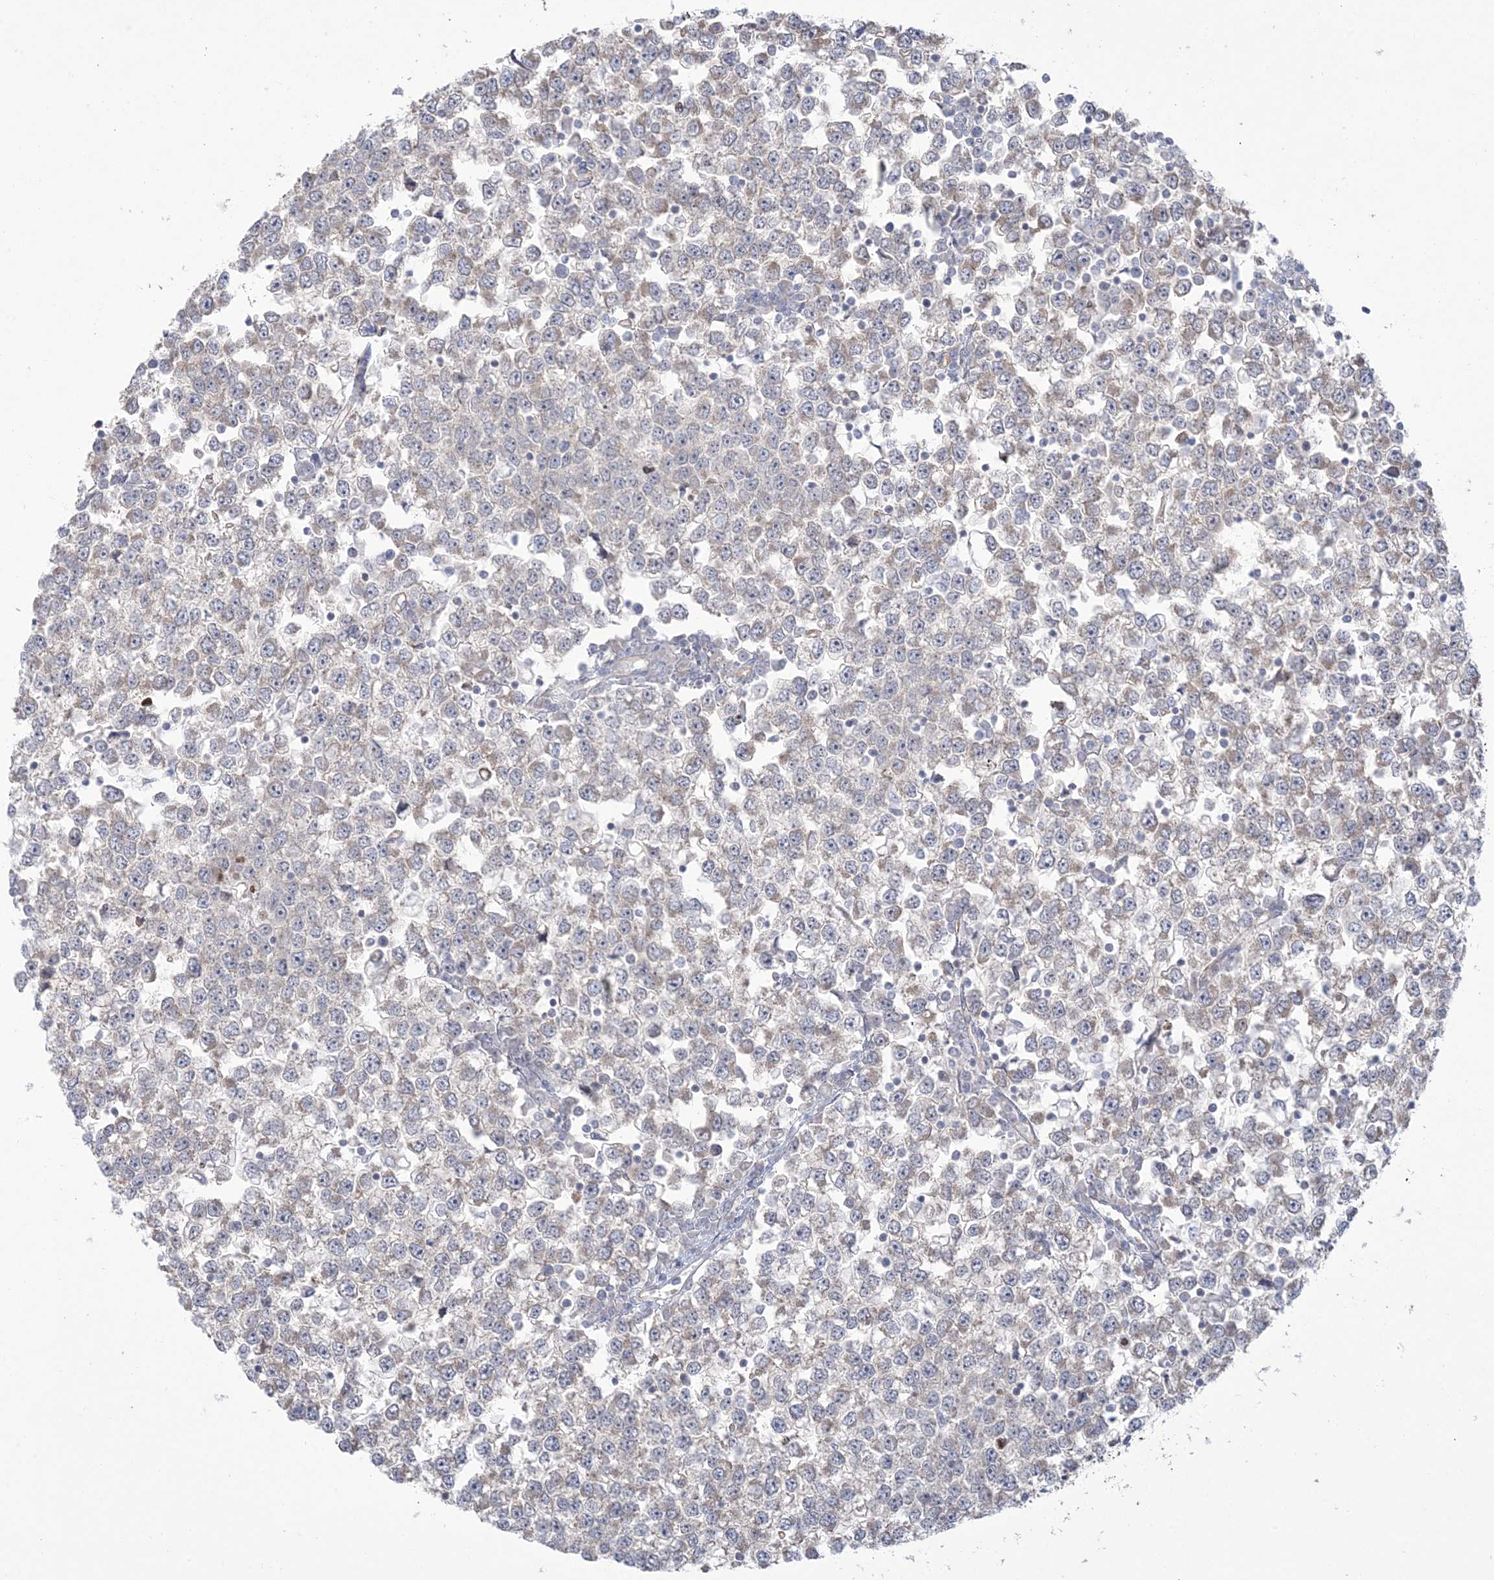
{"staining": {"intensity": "weak", "quantity": "25%-75%", "location": "cytoplasmic/membranous"}, "tissue": "testis cancer", "cell_type": "Tumor cells", "image_type": "cancer", "snomed": [{"axis": "morphology", "description": "Seminoma, NOS"}, {"axis": "topography", "description": "Testis"}], "caption": "Testis seminoma stained with immunohistochemistry demonstrates weak cytoplasmic/membranous positivity in approximately 25%-75% of tumor cells. (DAB = brown stain, brightfield microscopy at high magnification).", "gene": "FARSB", "patient": {"sex": "male", "age": 65}}